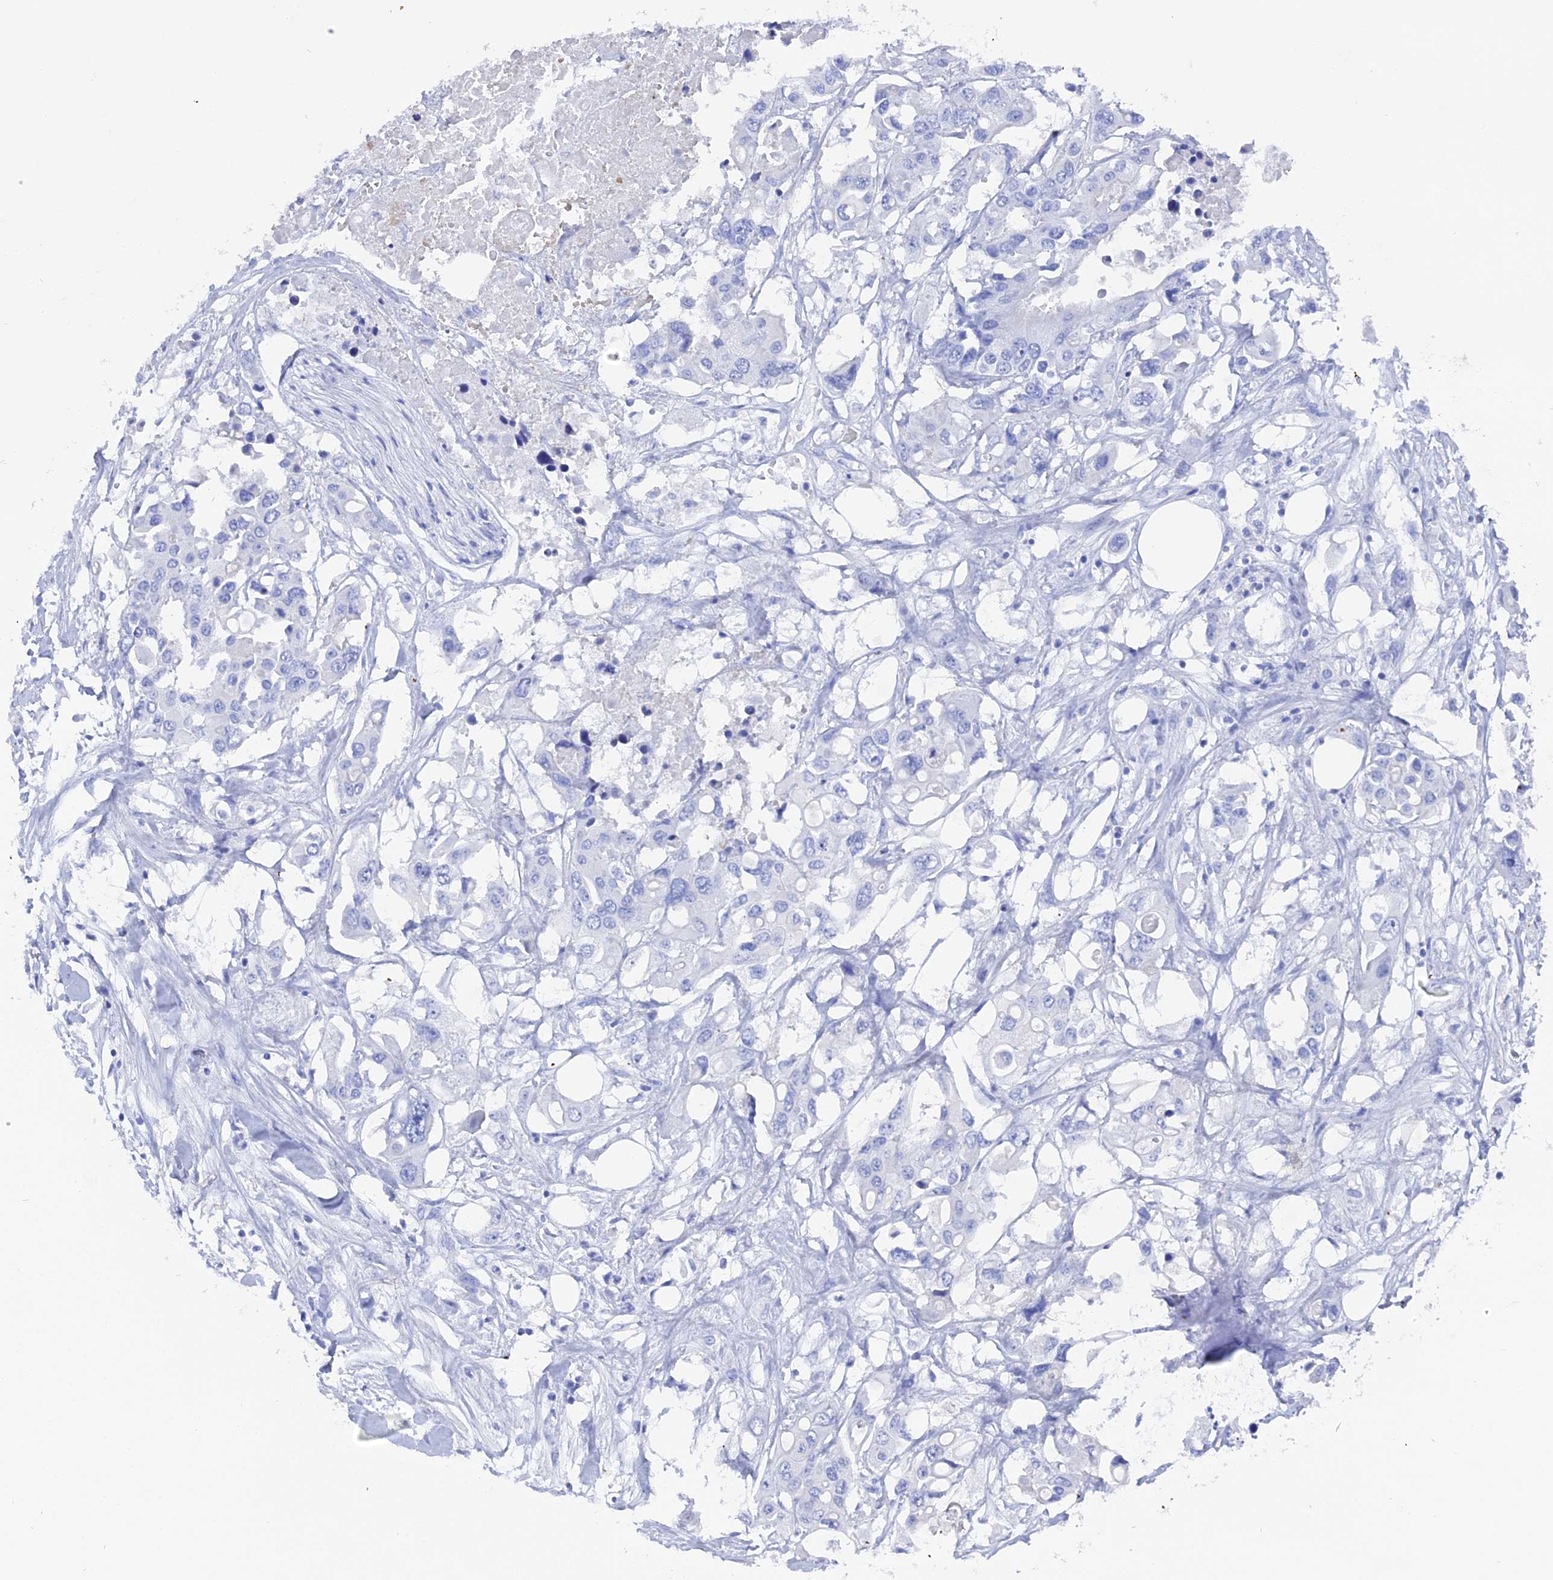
{"staining": {"intensity": "negative", "quantity": "none", "location": "none"}, "tissue": "colorectal cancer", "cell_type": "Tumor cells", "image_type": "cancer", "snomed": [{"axis": "morphology", "description": "Adenocarcinoma, NOS"}, {"axis": "topography", "description": "Colon"}], "caption": "This is an immunohistochemistry micrograph of colorectal adenocarcinoma. There is no expression in tumor cells.", "gene": "ENPP3", "patient": {"sex": "male", "age": 77}}